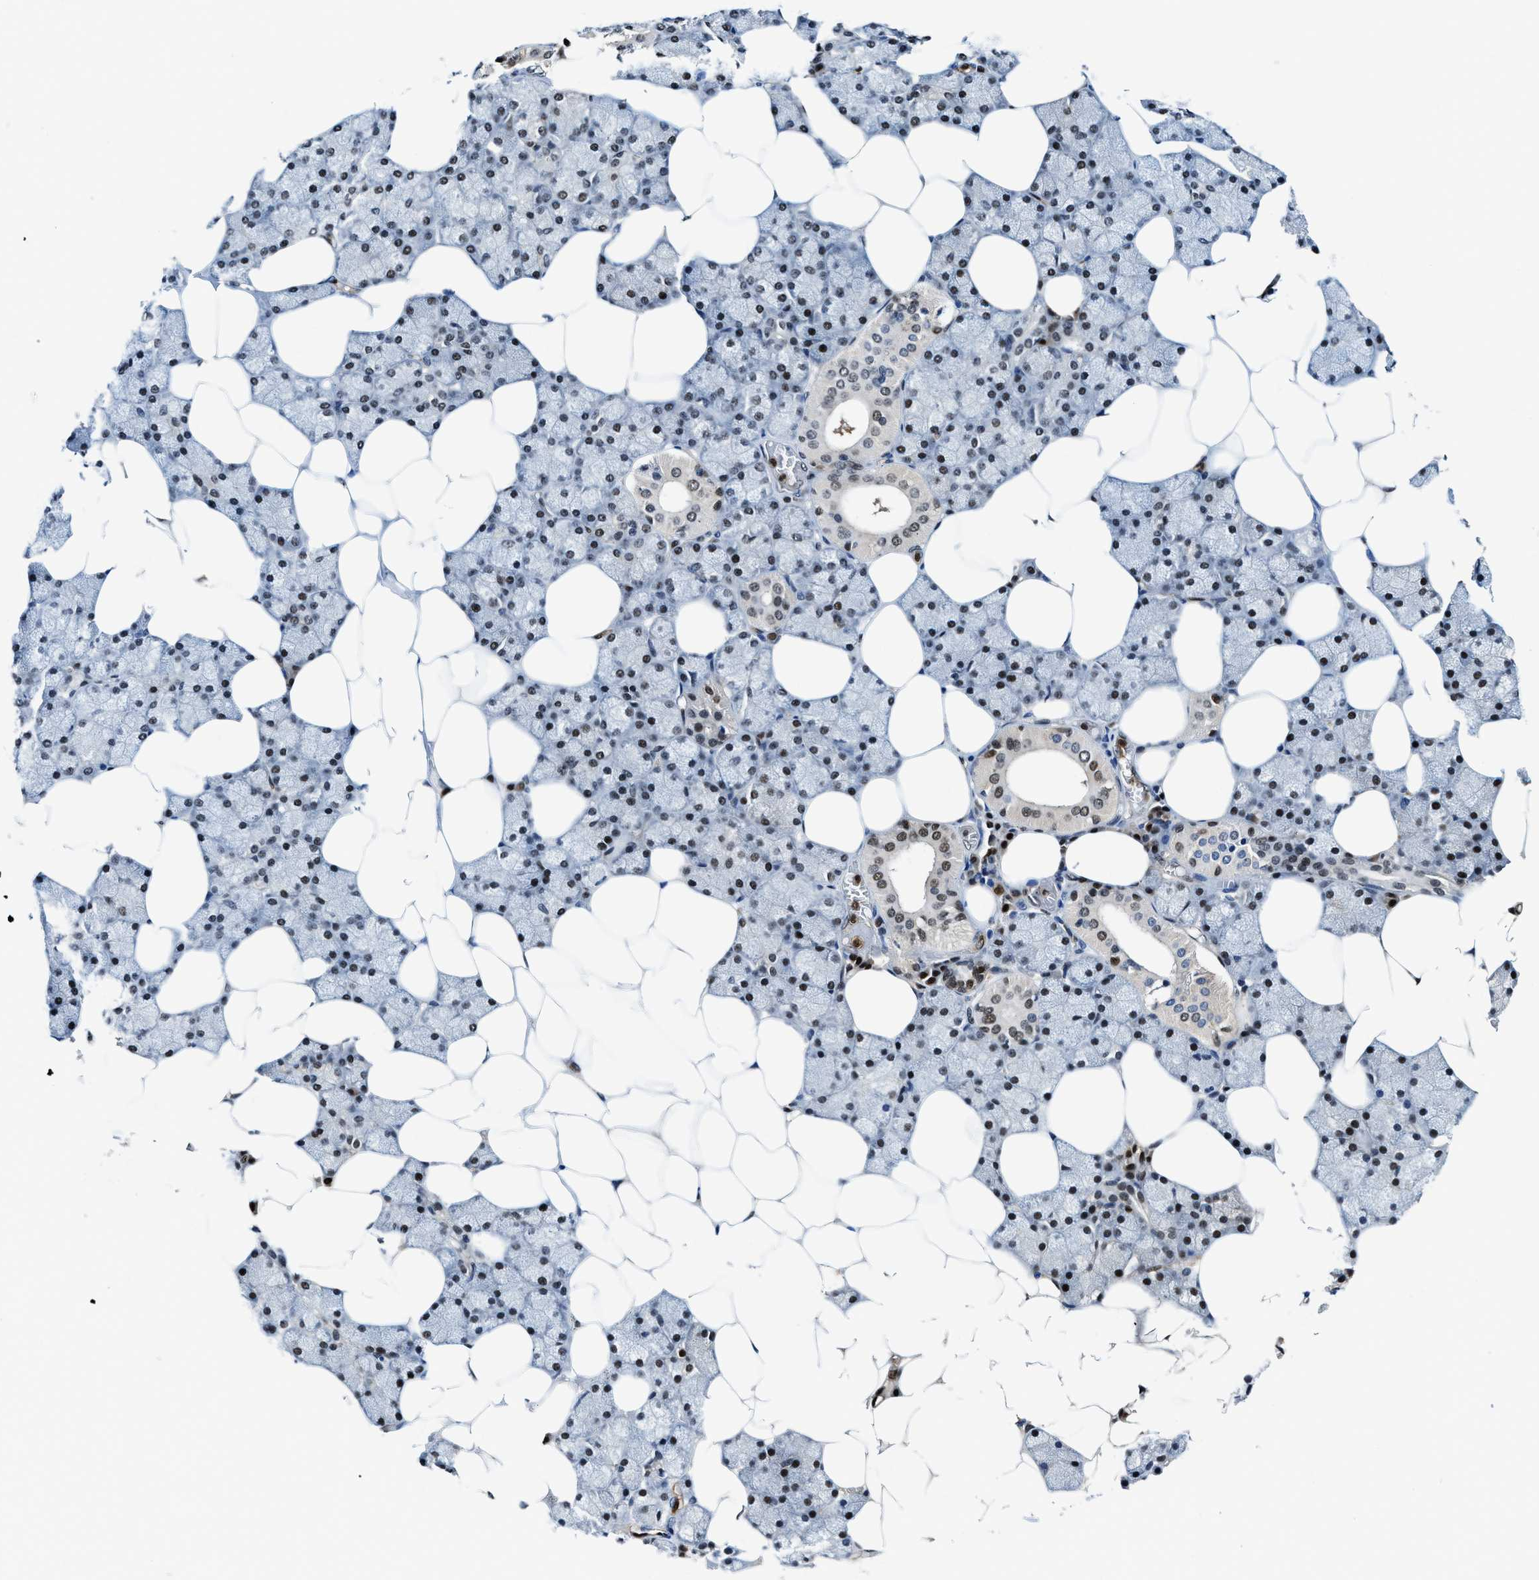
{"staining": {"intensity": "strong", "quantity": ">75%", "location": "nuclear"}, "tissue": "salivary gland", "cell_type": "Glandular cells", "image_type": "normal", "snomed": [{"axis": "morphology", "description": "Normal tissue, NOS"}, {"axis": "topography", "description": "Salivary gland"}], "caption": "Salivary gland stained with DAB immunohistochemistry (IHC) reveals high levels of strong nuclear positivity in about >75% of glandular cells.", "gene": "LTA4H", "patient": {"sex": "male", "age": 62}}